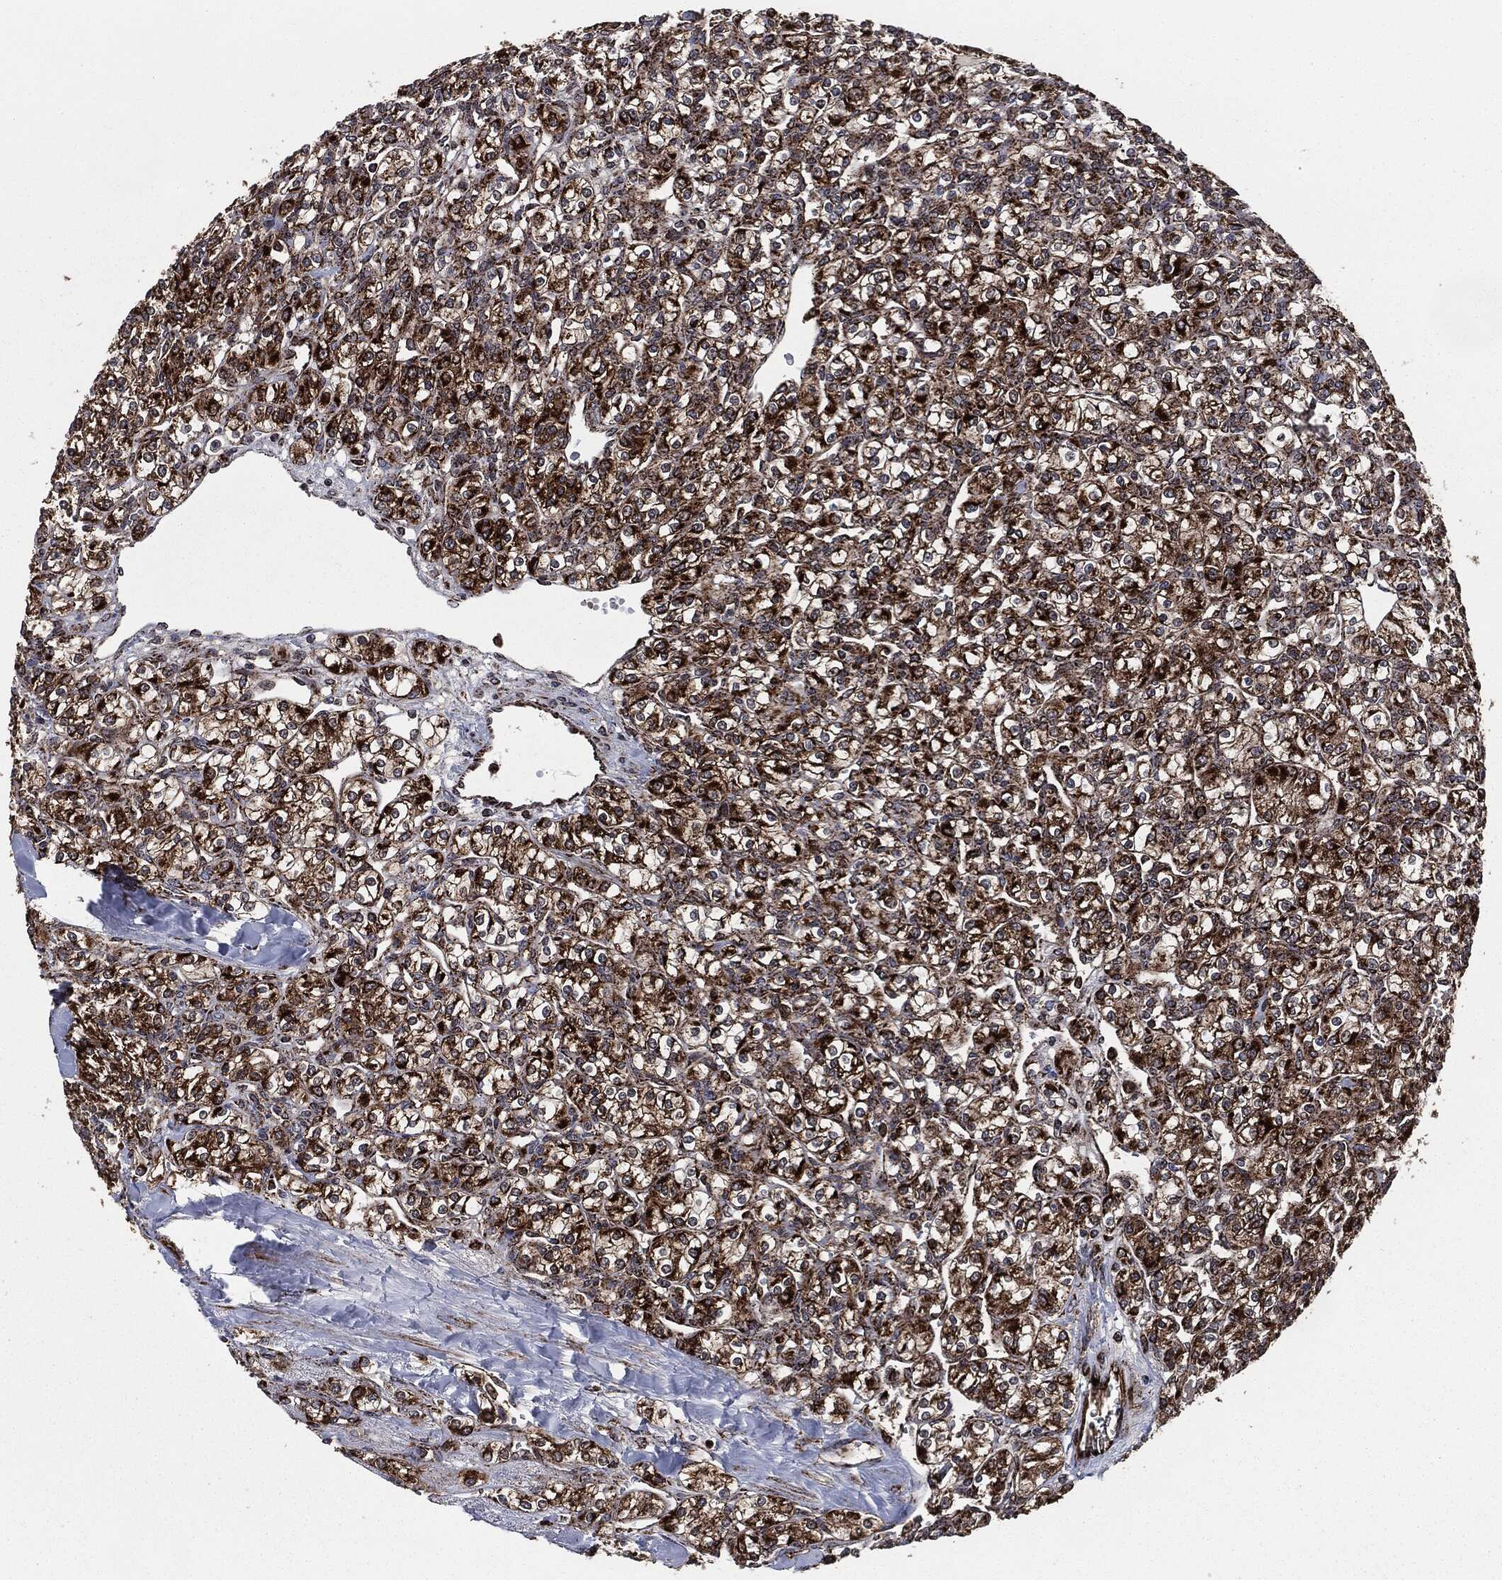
{"staining": {"intensity": "strong", "quantity": "25%-75%", "location": "cytoplasmic/membranous"}, "tissue": "renal cancer", "cell_type": "Tumor cells", "image_type": "cancer", "snomed": [{"axis": "morphology", "description": "Adenocarcinoma, NOS"}, {"axis": "topography", "description": "Kidney"}], "caption": "High-magnification brightfield microscopy of renal adenocarcinoma stained with DAB (3,3'-diaminobenzidine) (brown) and counterstained with hematoxylin (blue). tumor cells exhibit strong cytoplasmic/membranous staining is seen in about25%-75% of cells.", "gene": "FH", "patient": {"sex": "male", "age": 77}}